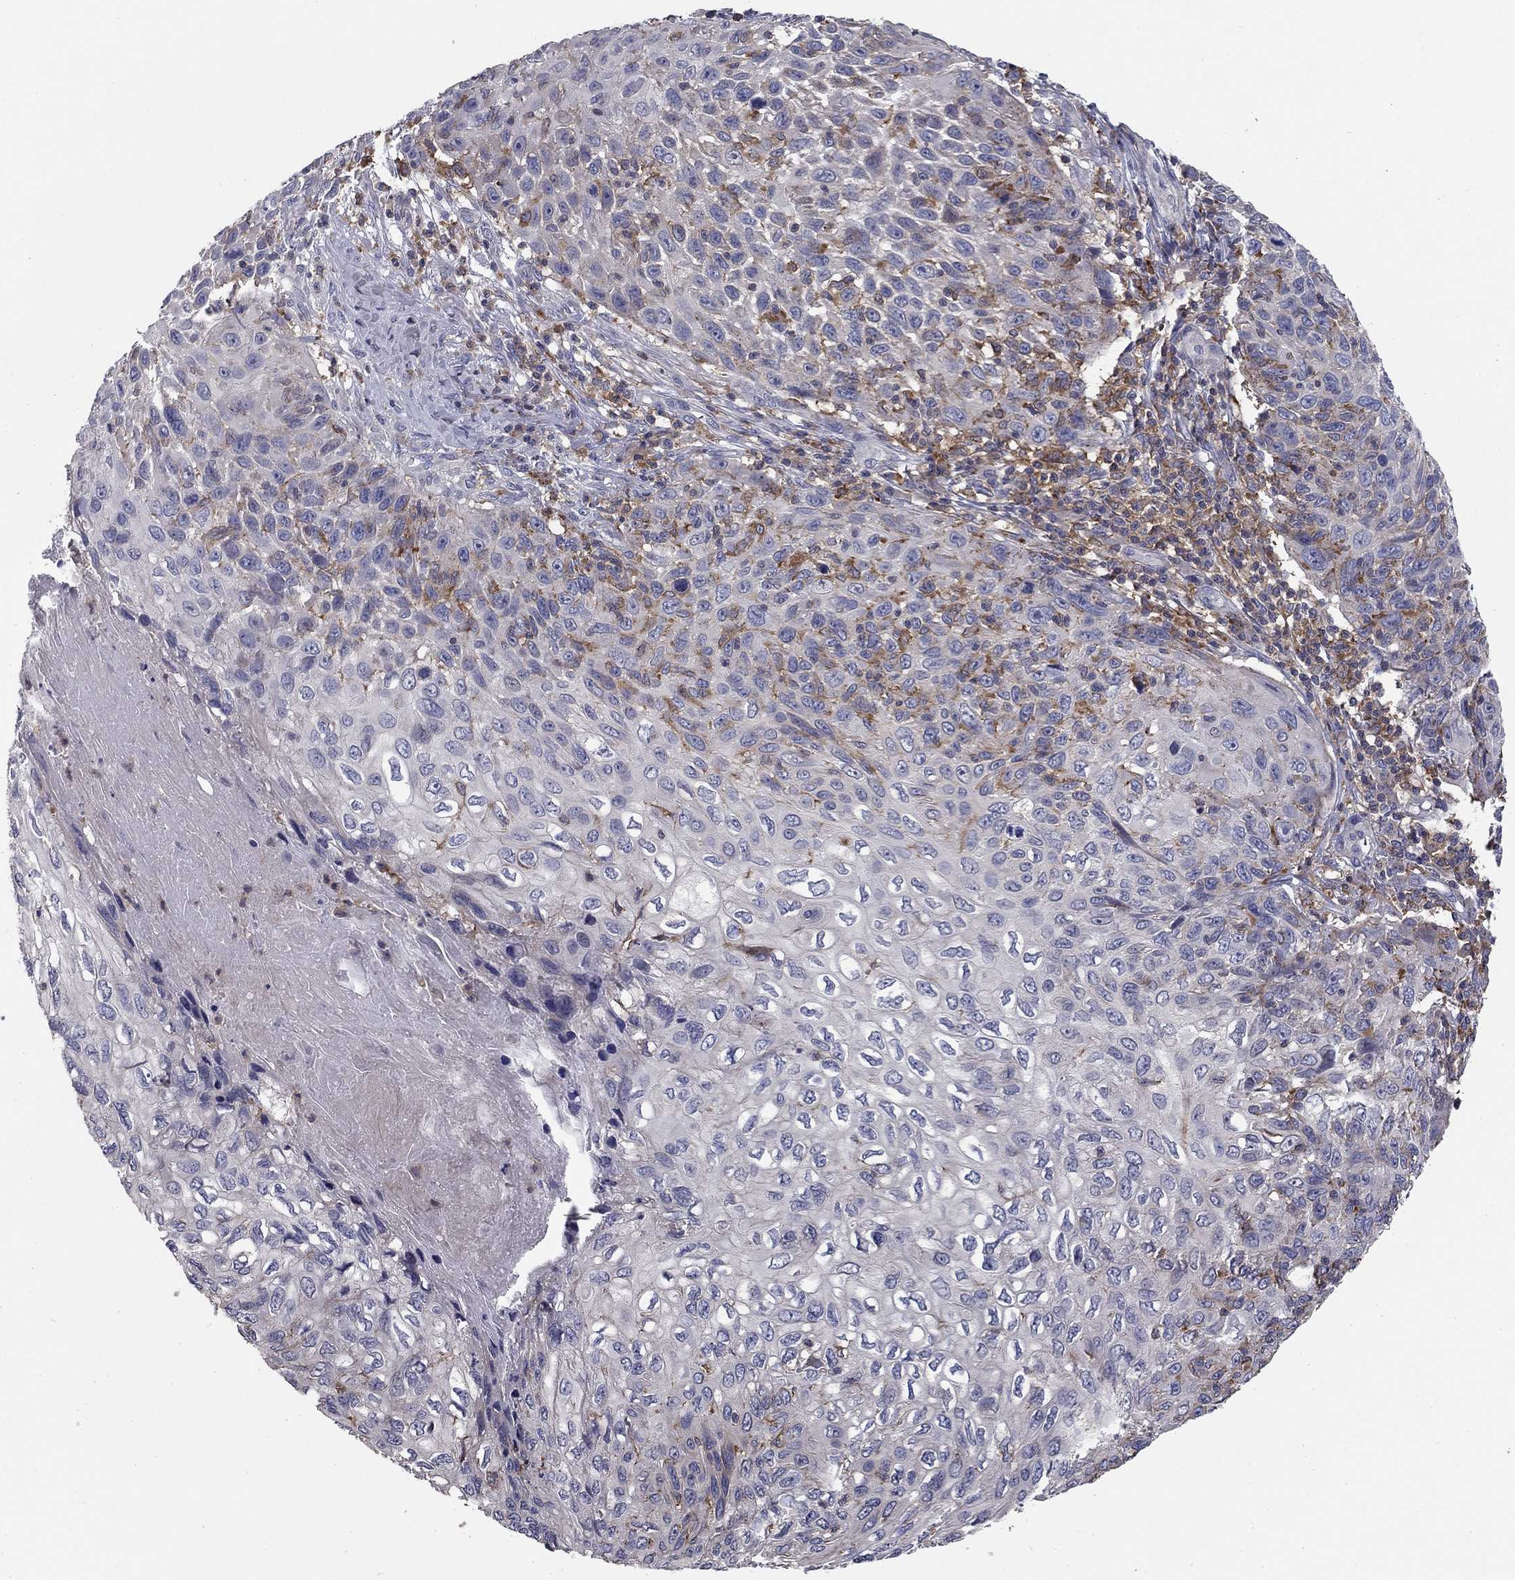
{"staining": {"intensity": "negative", "quantity": "none", "location": "none"}, "tissue": "skin cancer", "cell_type": "Tumor cells", "image_type": "cancer", "snomed": [{"axis": "morphology", "description": "Squamous cell carcinoma, NOS"}, {"axis": "topography", "description": "Skin"}], "caption": "The photomicrograph reveals no significant staining in tumor cells of skin cancer.", "gene": "PLCB2", "patient": {"sex": "male", "age": 92}}